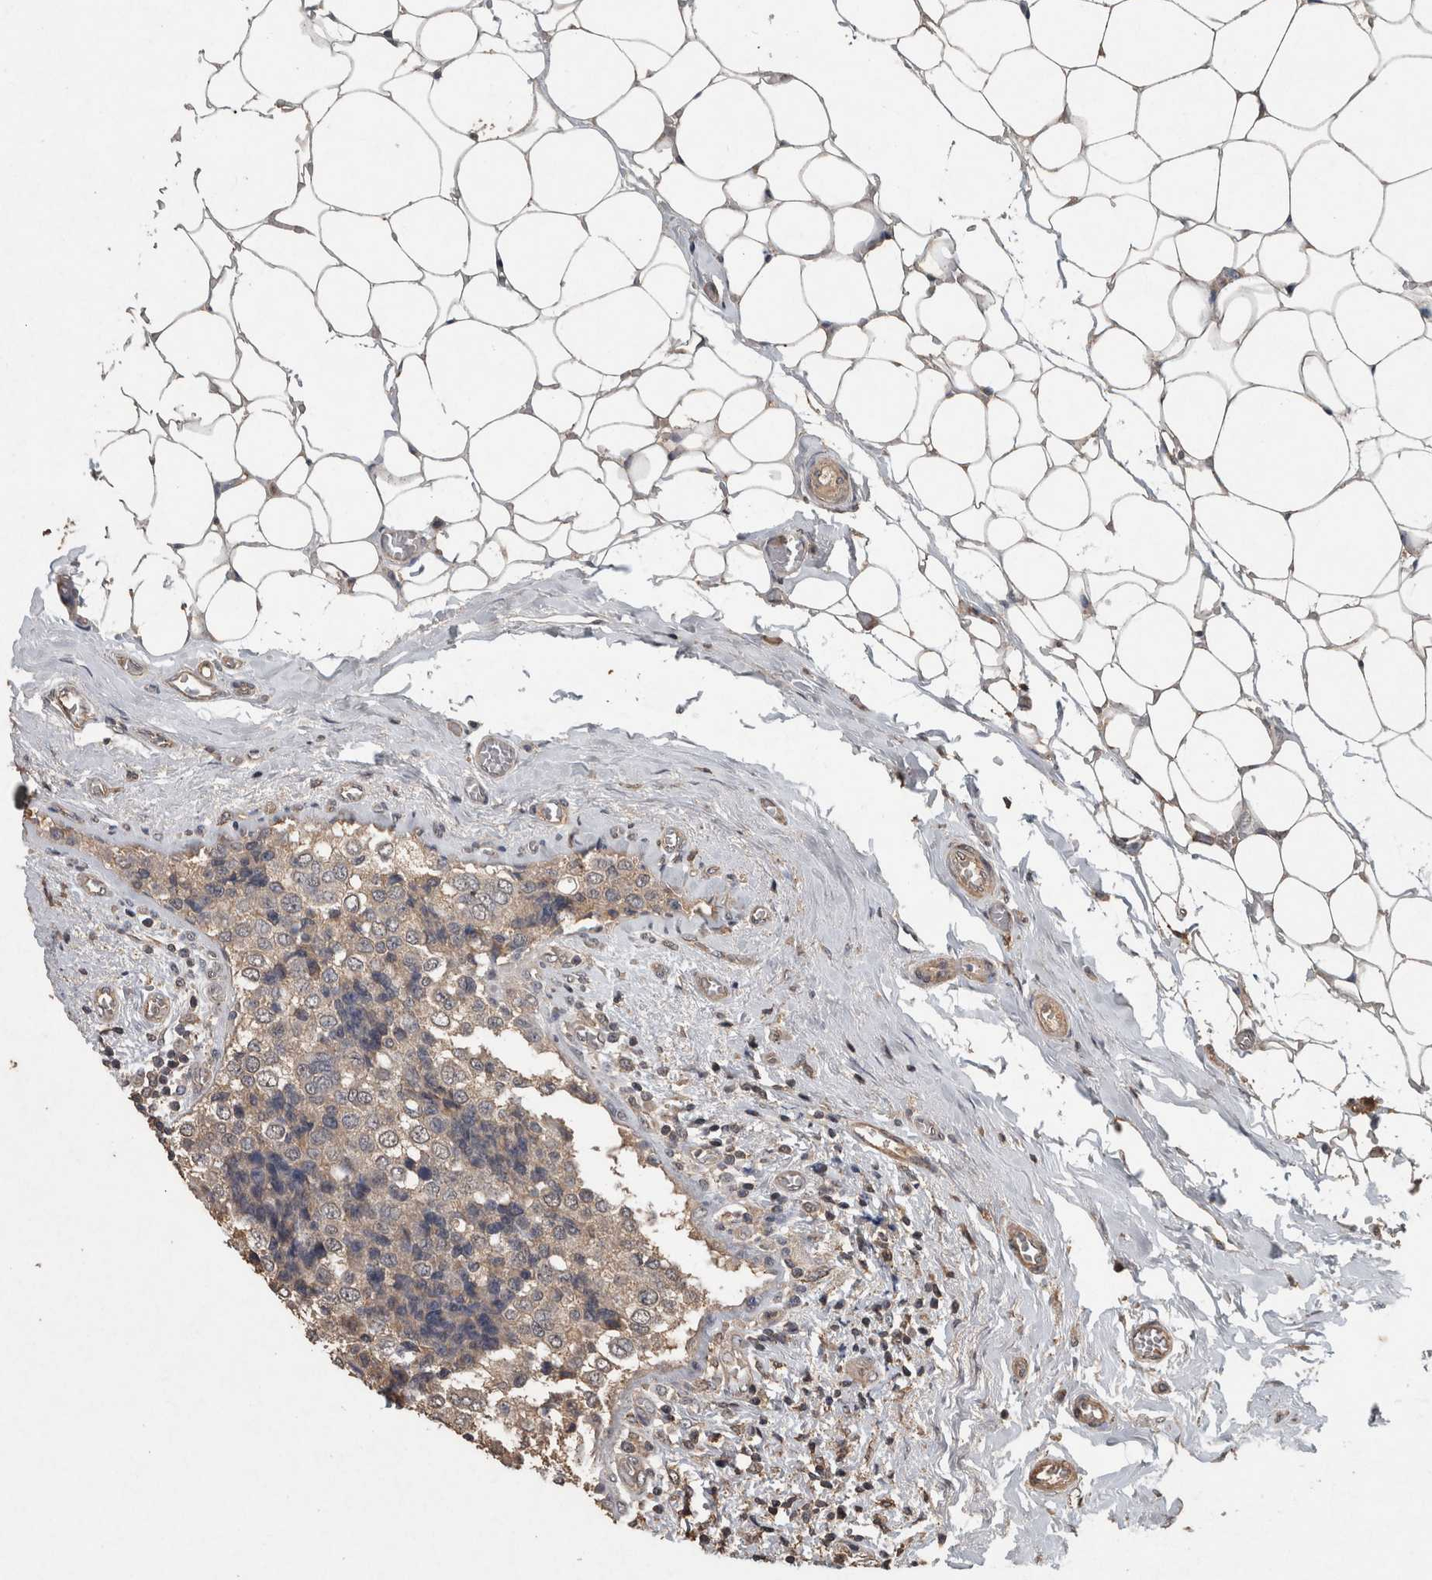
{"staining": {"intensity": "weak", "quantity": "25%-75%", "location": "cytoplasmic/membranous"}, "tissue": "breast cancer", "cell_type": "Tumor cells", "image_type": "cancer", "snomed": [{"axis": "morphology", "description": "Normal tissue, NOS"}, {"axis": "morphology", "description": "Duct carcinoma"}, {"axis": "topography", "description": "Breast"}], "caption": "Immunohistochemistry (IHC) staining of breast cancer (intraductal carcinoma), which shows low levels of weak cytoplasmic/membranous staining in about 25%-75% of tumor cells indicating weak cytoplasmic/membranous protein staining. The staining was performed using DAB (brown) for protein detection and nuclei were counterstained in hematoxylin (blue).", "gene": "FGFRL1", "patient": {"sex": "female", "age": 43}}